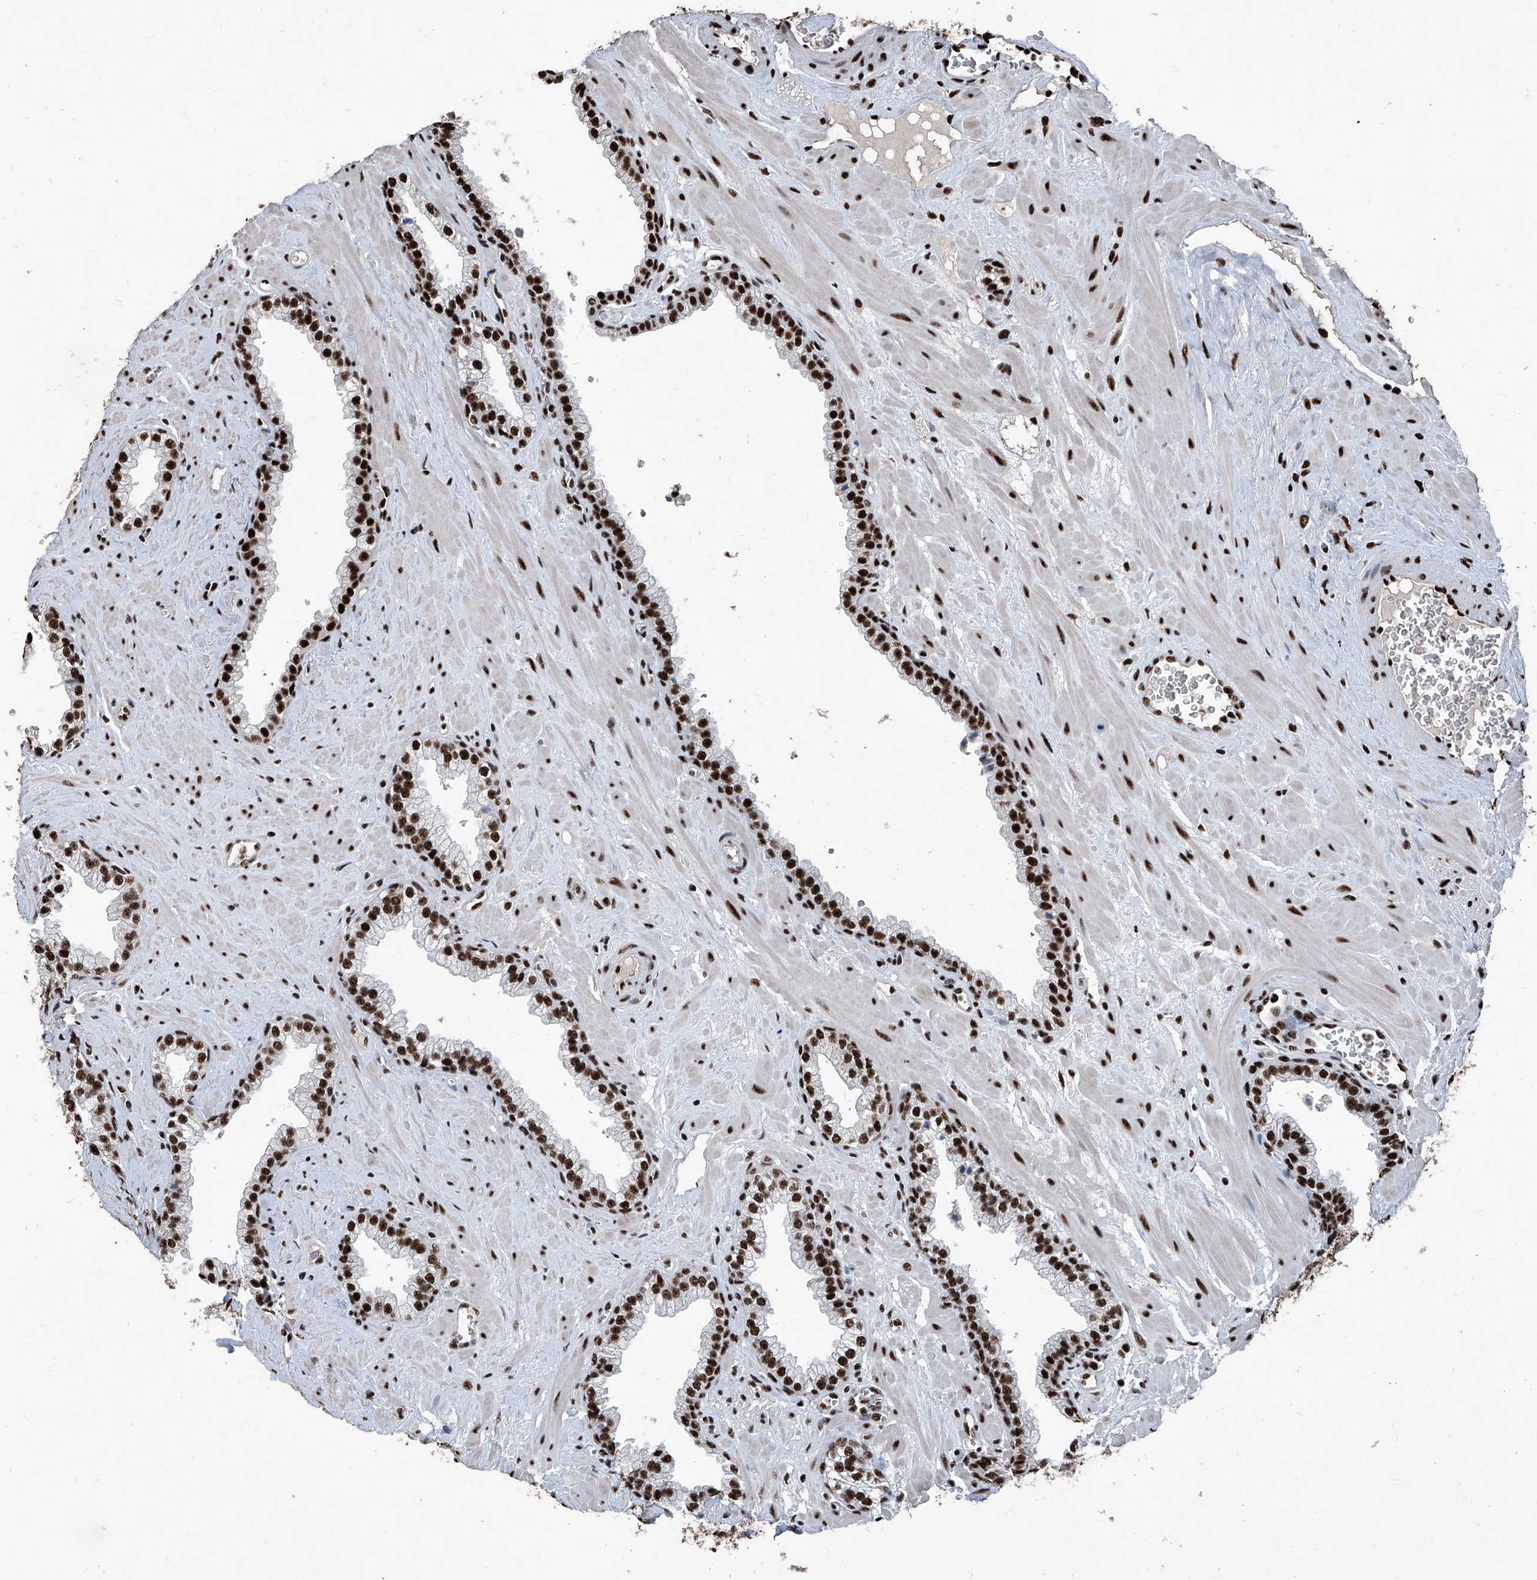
{"staining": {"intensity": "strong", "quantity": ">75%", "location": "nuclear"}, "tissue": "prostate", "cell_type": "Glandular cells", "image_type": "normal", "snomed": [{"axis": "morphology", "description": "Normal tissue, NOS"}, {"axis": "morphology", "description": "Urothelial carcinoma, Low grade"}, {"axis": "topography", "description": "Urinary bladder"}, {"axis": "topography", "description": "Prostate"}], "caption": "The image reveals staining of normal prostate, revealing strong nuclear protein expression (brown color) within glandular cells. The staining was performed using DAB to visualize the protein expression in brown, while the nuclei were stained in blue with hematoxylin (Magnification: 20x).", "gene": "DDX39B", "patient": {"sex": "male", "age": 60}}